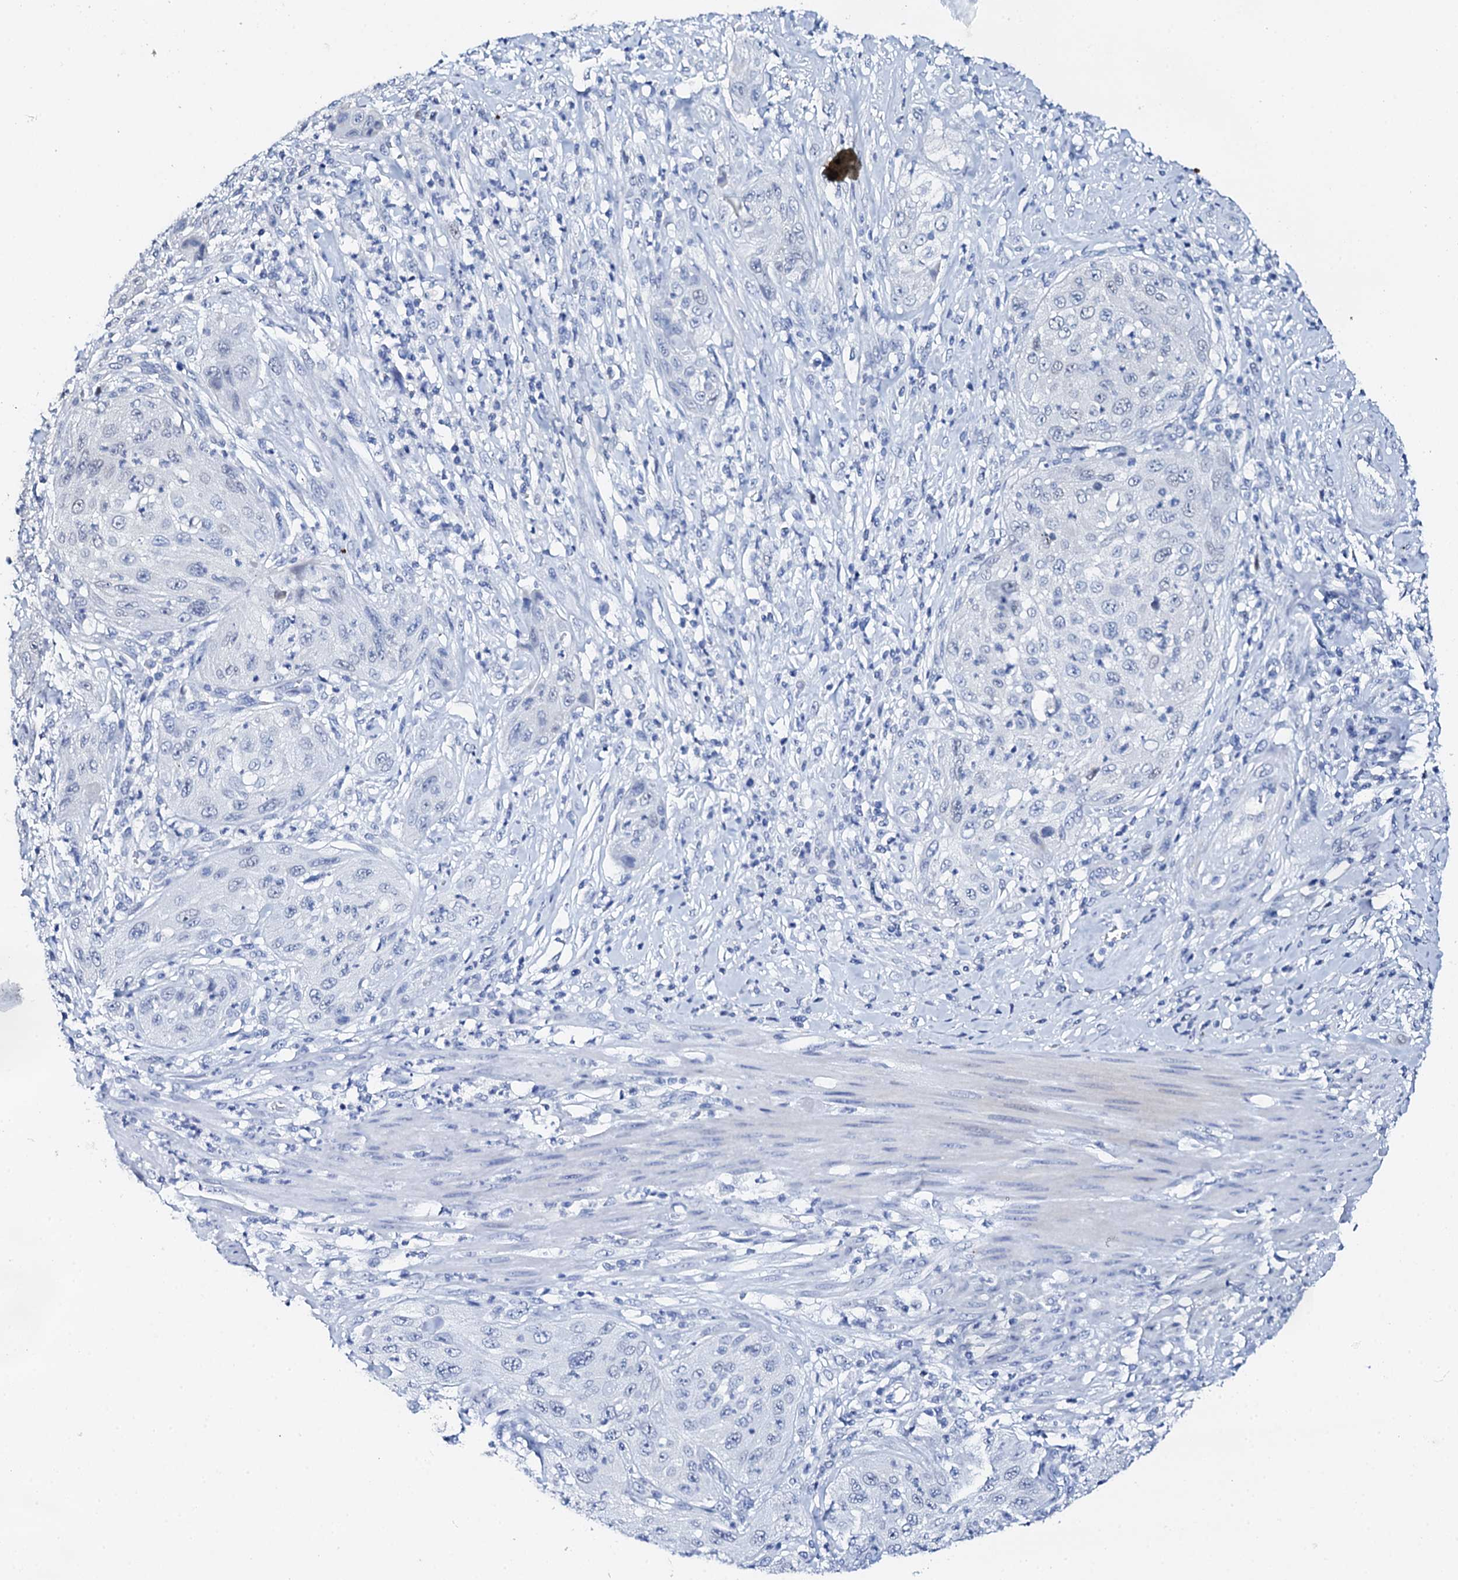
{"staining": {"intensity": "negative", "quantity": "none", "location": "none"}, "tissue": "cervical cancer", "cell_type": "Tumor cells", "image_type": "cancer", "snomed": [{"axis": "morphology", "description": "Squamous cell carcinoma, NOS"}, {"axis": "topography", "description": "Cervix"}], "caption": "Human cervical squamous cell carcinoma stained for a protein using immunohistochemistry (IHC) shows no staining in tumor cells.", "gene": "NUDT13", "patient": {"sex": "female", "age": 42}}